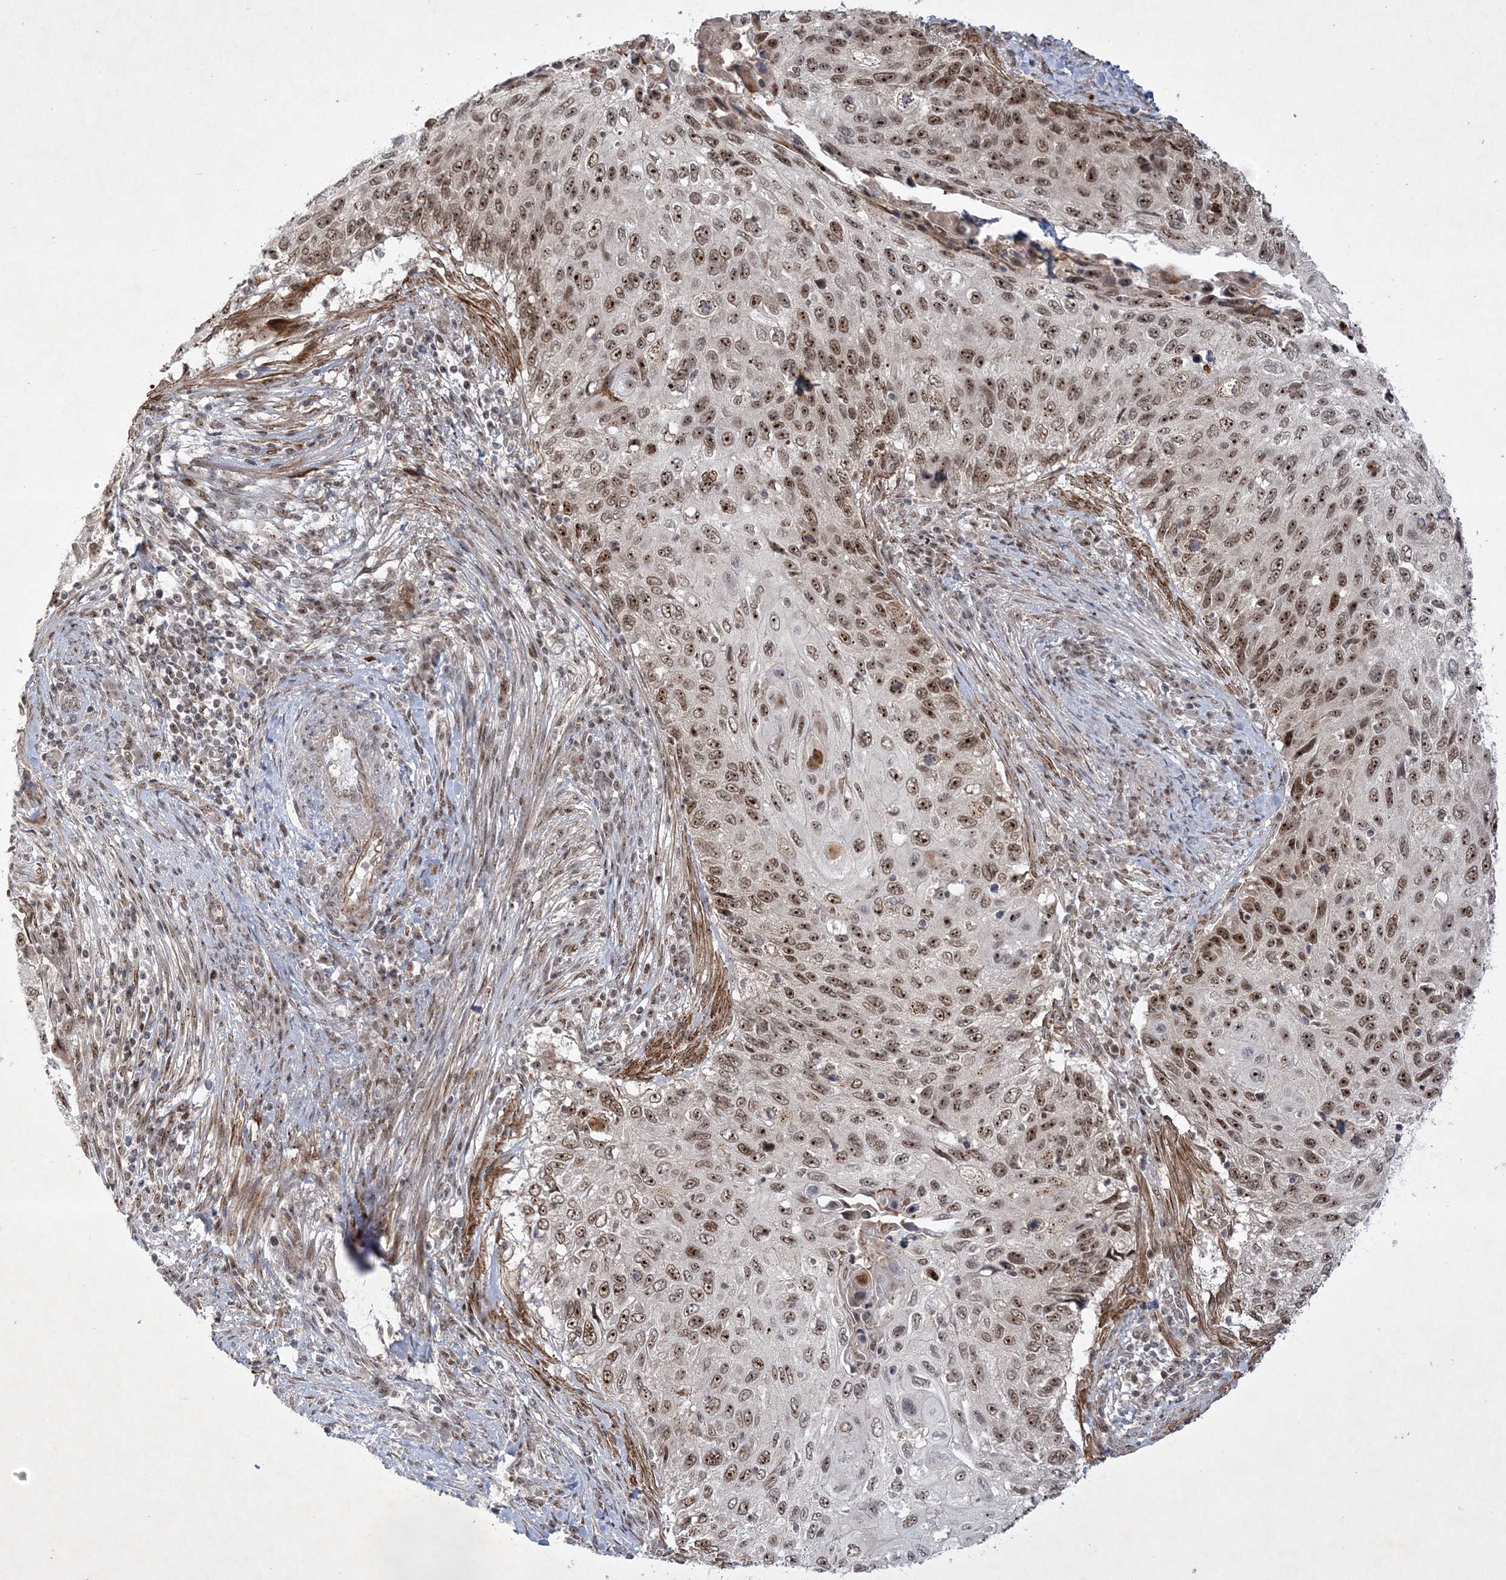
{"staining": {"intensity": "moderate", "quantity": ">75%", "location": "nuclear"}, "tissue": "cervical cancer", "cell_type": "Tumor cells", "image_type": "cancer", "snomed": [{"axis": "morphology", "description": "Squamous cell carcinoma, NOS"}, {"axis": "topography", "description": "Cervix"}], "caption": "Tumor cells display medium levels of moderate nuclear staining in approximately >75% of cells in cervical cancer (squamous cell carcinoma). (DAB IHC with brightfield microscopy, high magnification).", "gene": "NPM3", "patient": {"sex": "female", "age": 70}}